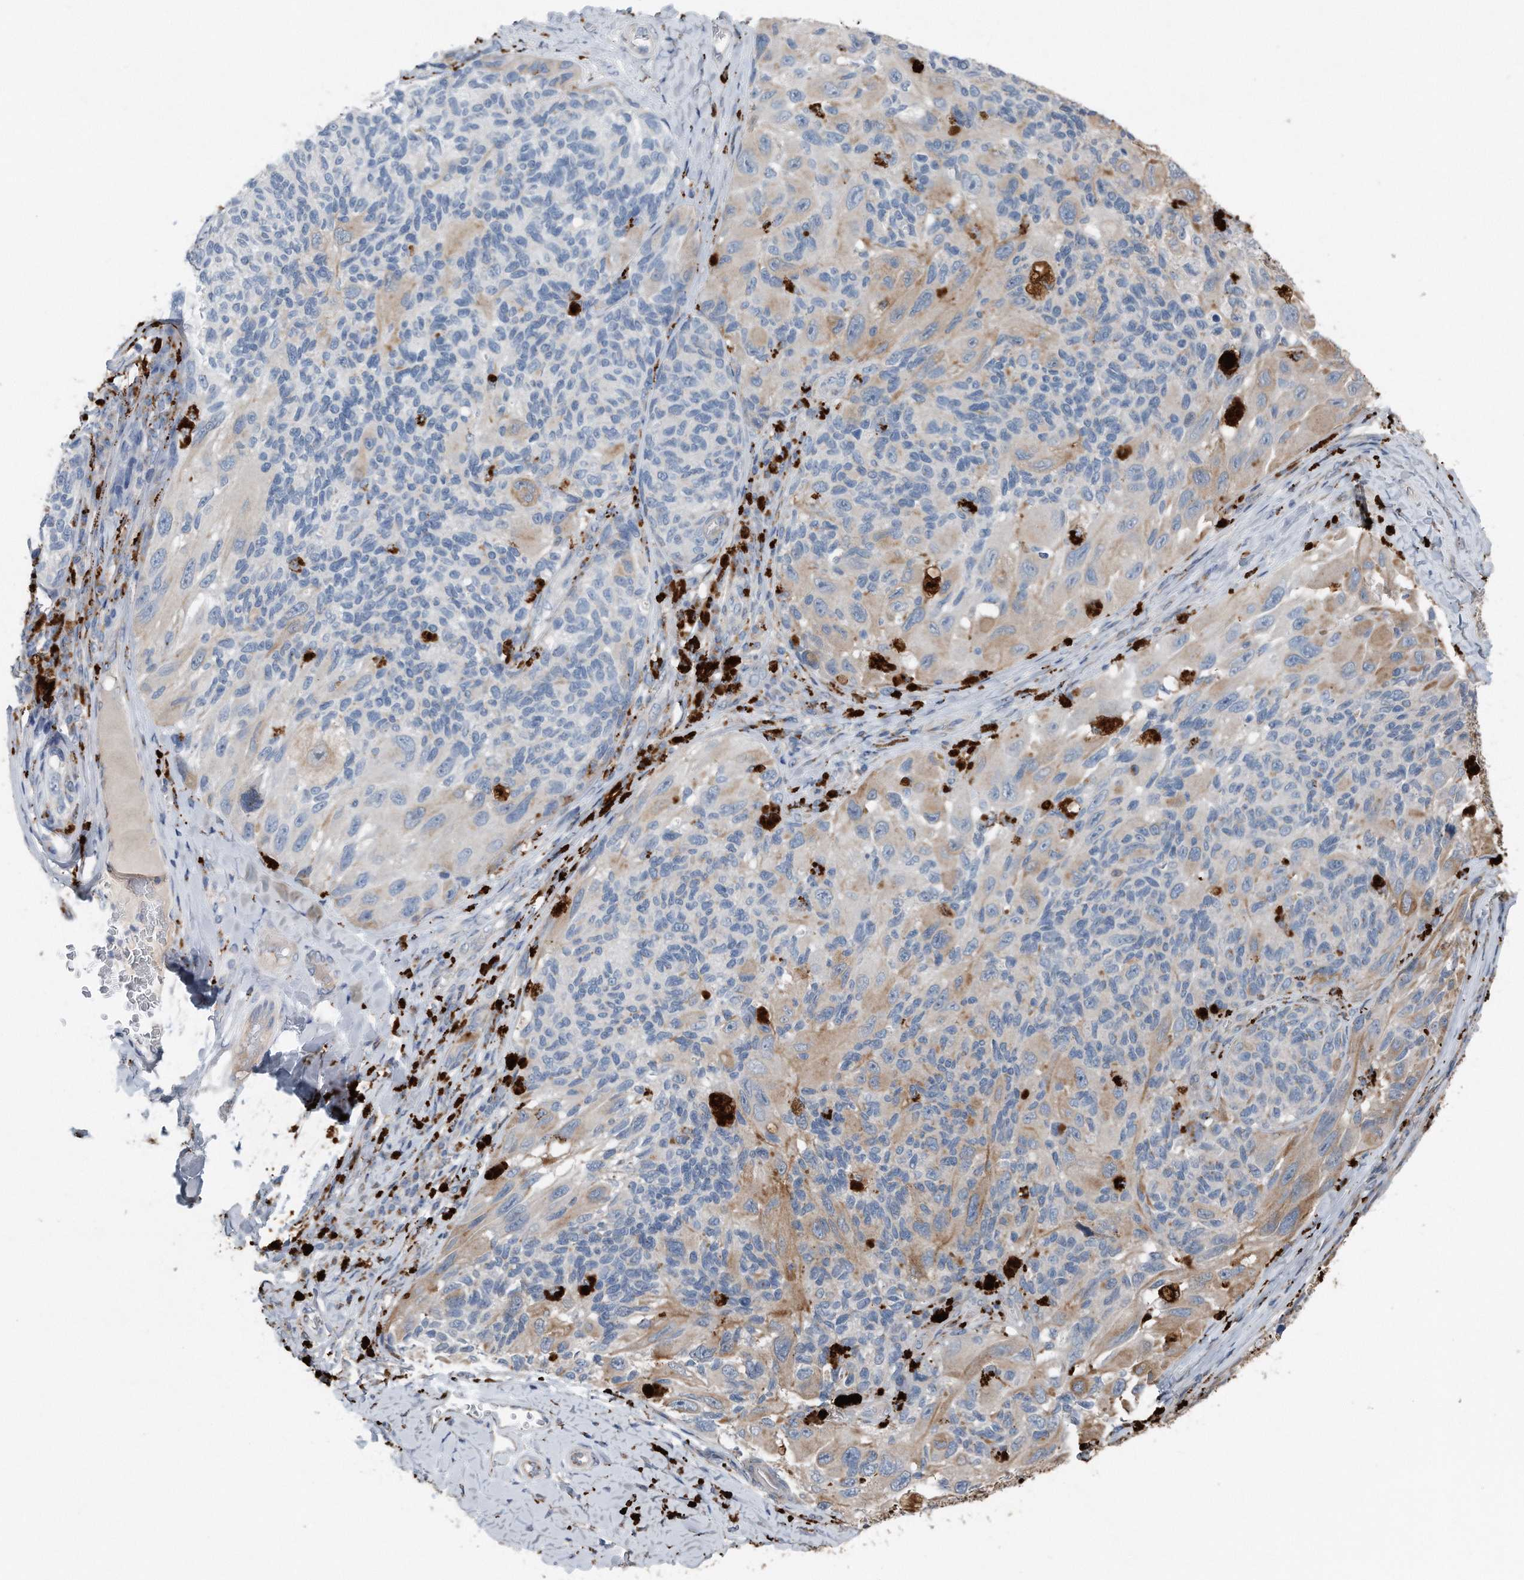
{"staining": {"intensity": "negative", "quantity": "none", "location": "none"}, "tissue": "melanoma", "cell_type": "Tumor cells", "image_type": "cancer", "snomed": [{"axis": "morphology", "description": "Malignant melanoma, NOS"}, {"axis": "topography", "description": "Skin"}], "caption": "DAB (3,3'-diaminobenzidine) immunohistochemical staining of melanoma exhibits no significant positivity in tumor cells.", "gene": "ZNF772", "patient": {"sex": "female", "age": 73}}